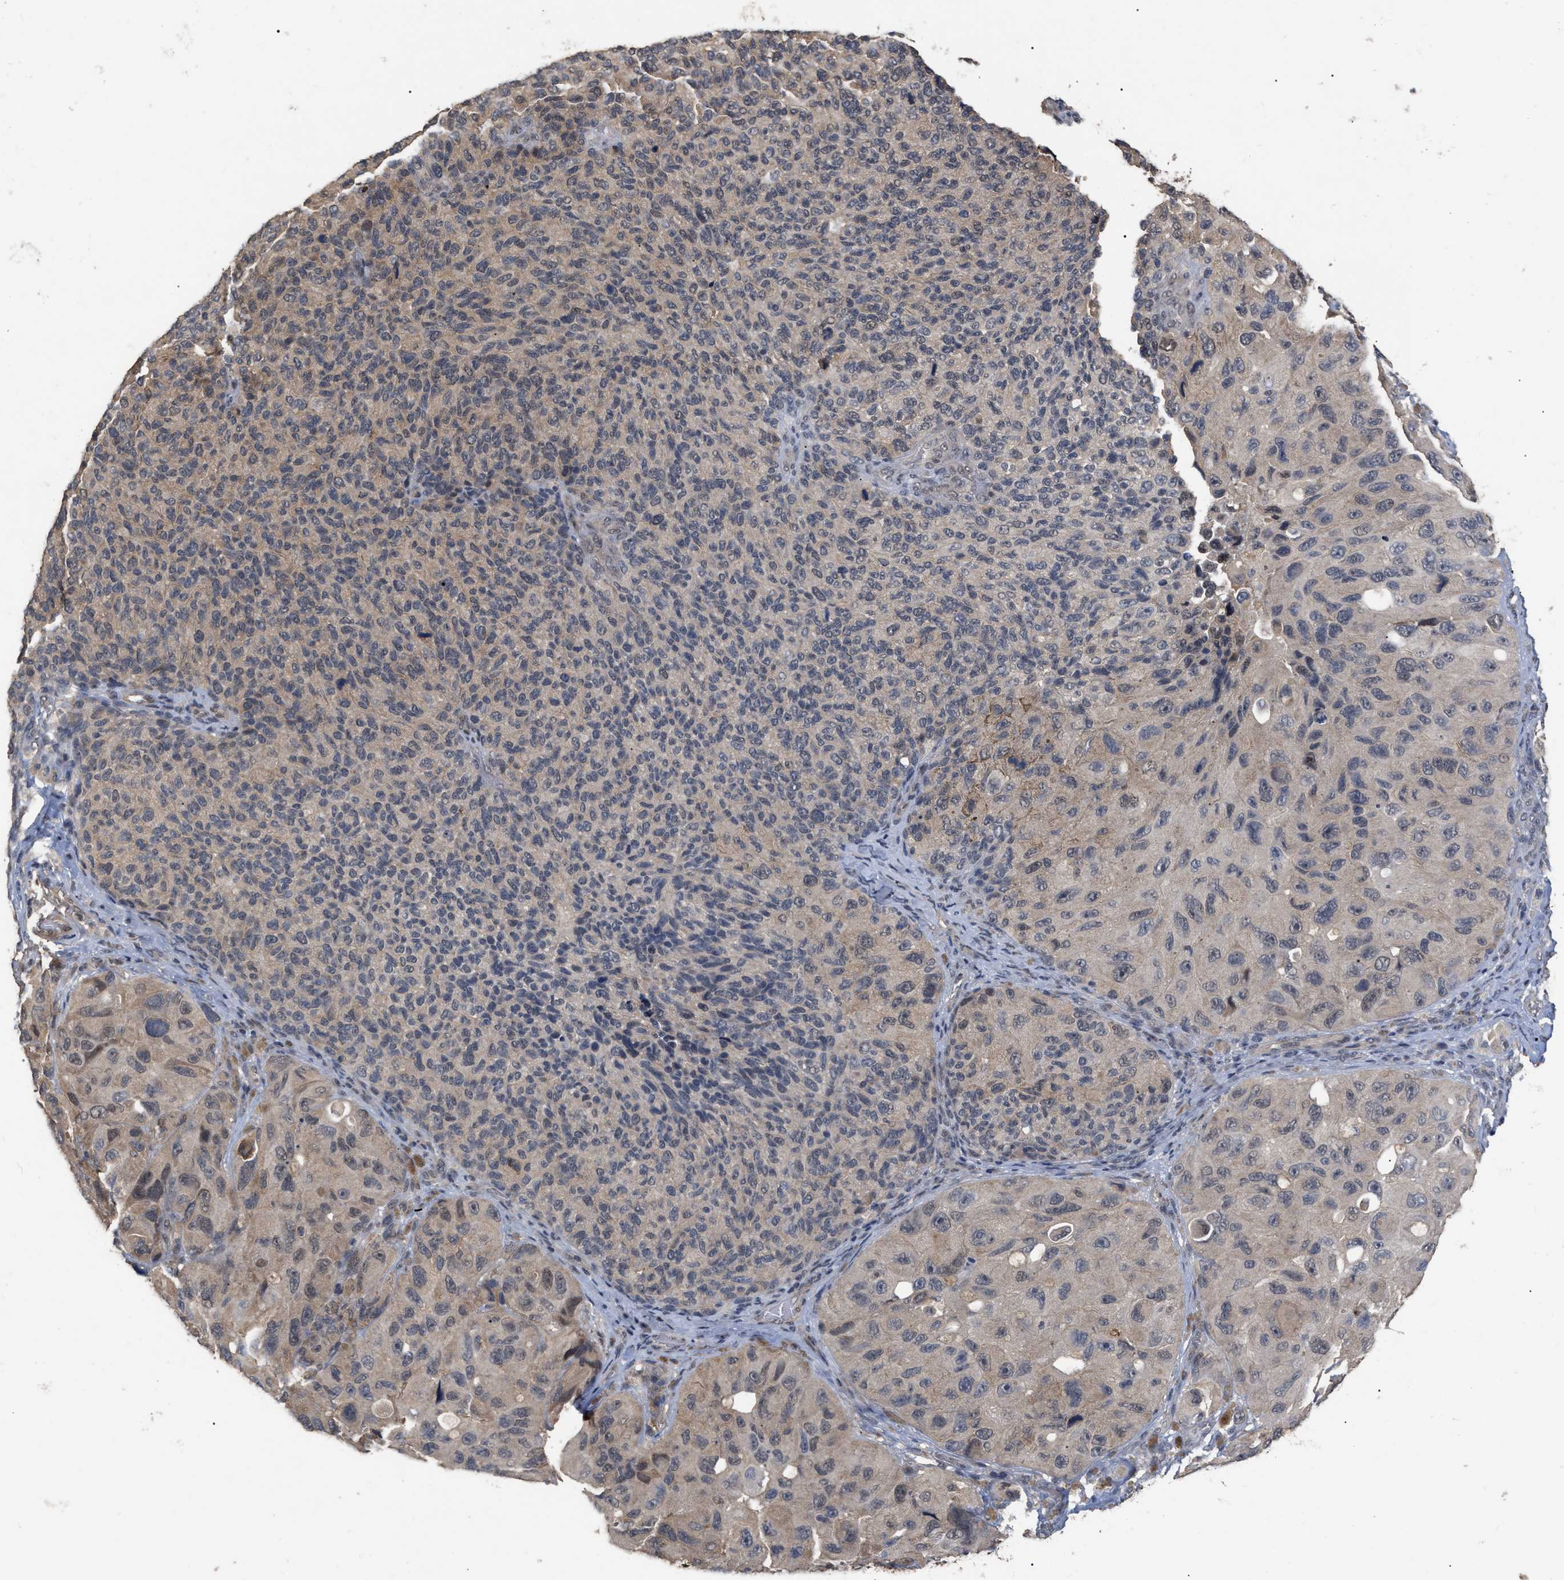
{"staining": {"intensity": "weak", "quantity": ">75%", "location": "cytoplasmic/membranous,nuclear"}, "tissue": "melanoma", "cell_type": "Tumor cells", "image_type": "cancer", "snomed": [{"axis": "morphology", "description": "Malignant melanoma, NOS"}, {"axis": "topography", "description": "Skin"}], "caption": "Weak cytoplasmic/membranous and nuclear staining is appreciated in about >75% of tumor cells in melanoma.", "gene": "JAZF1", "patient": {"sex": "female", "age": 73}}